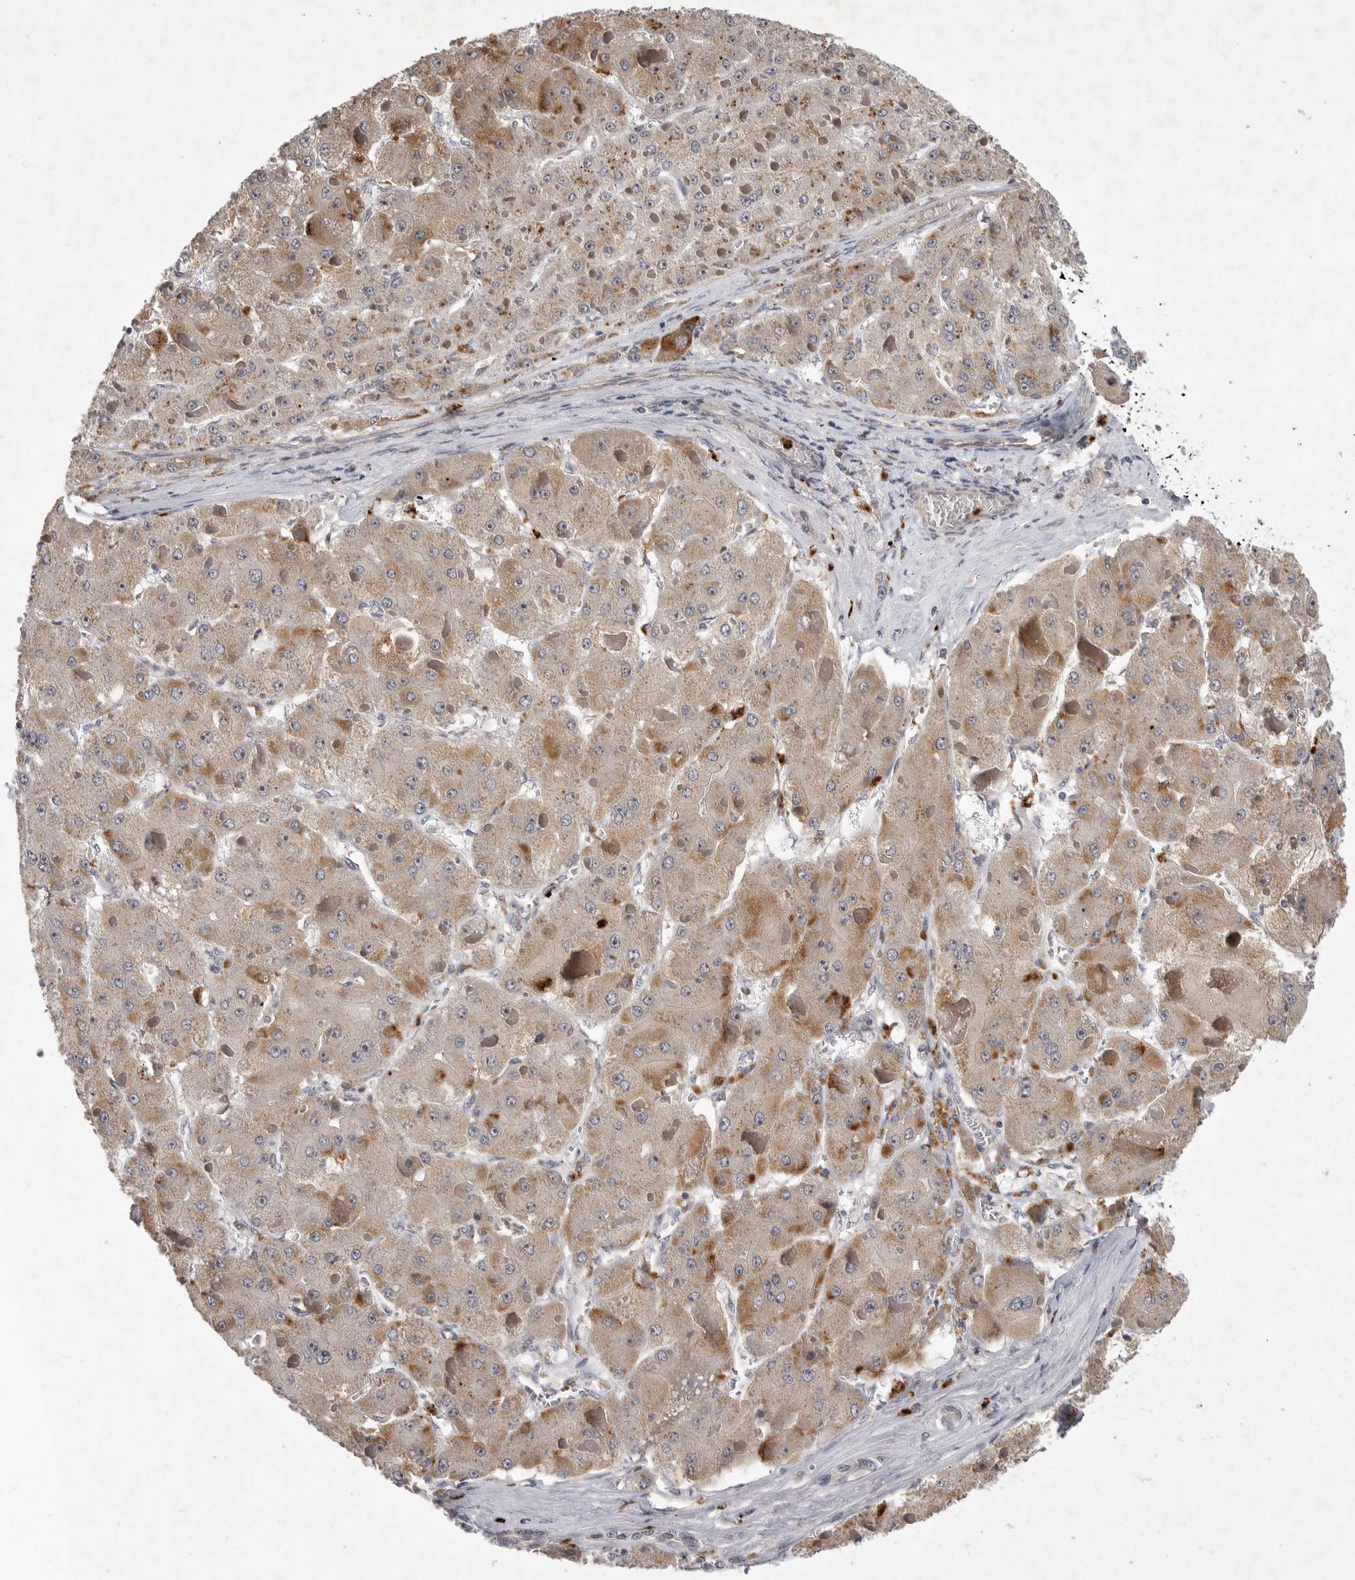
{"staining": {"intensity": "moderate", "quantity": "25%-75%", "location": "cytoplasmic/membranous"}, "tissue": "liver cancer", "cell_type": "Tumor cells", "image_type": "cancer", "snomed": [{"axis": "morphology", "description": "Carcinoma, Hepatocellular, NOS"}, {"axis": "topography", "description": "Liver"}], "caption": "There is medium levels of moderate cytoplasmic/membranous staining in tumor cells of liver cancer, as demonstrated by immunohistochemical staining (brown color).", "gene": "UBE3D", "patient": {"sex": "female", "age": 73}}